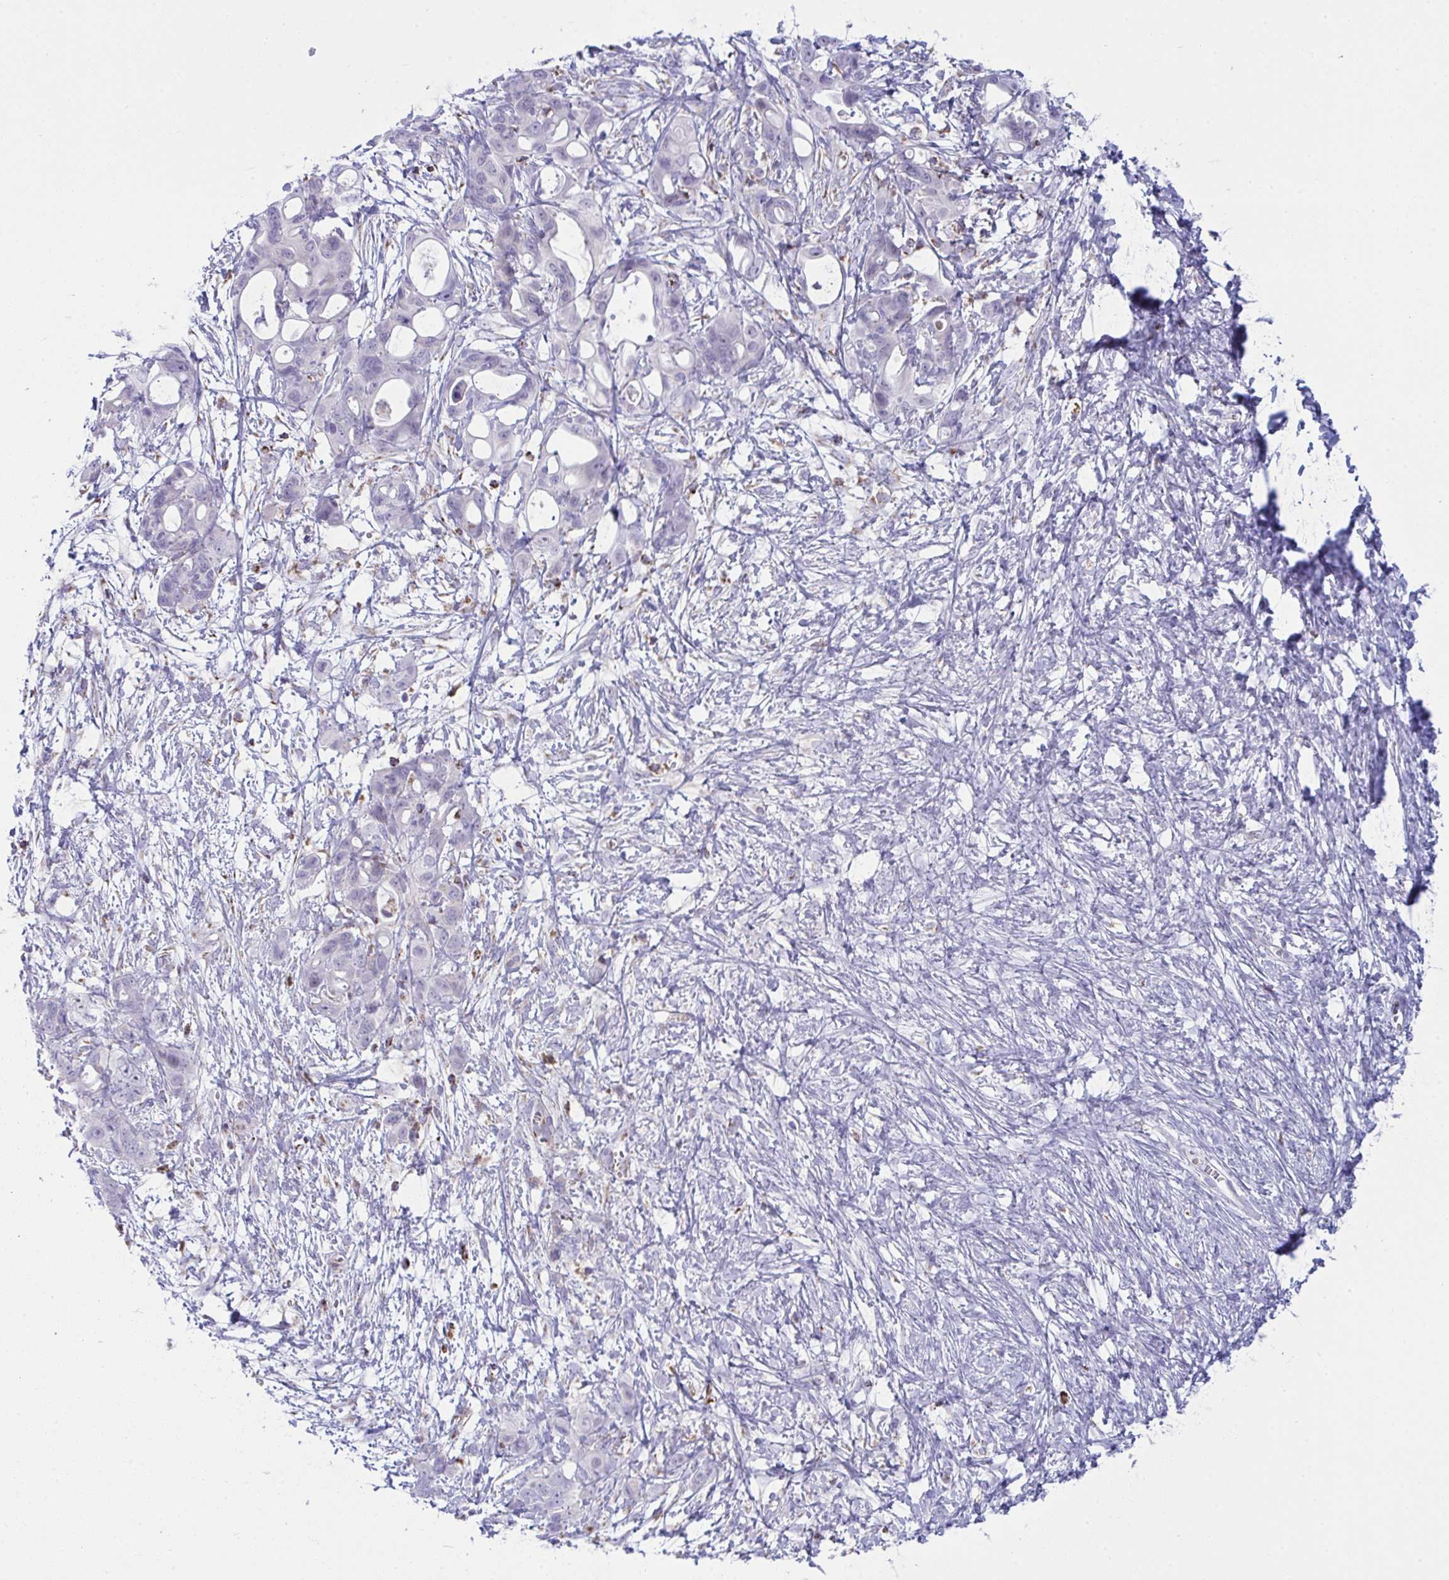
{"staining": {"intensity": "negative", "quantity": "none", "location": "none"}, "tissue": "ovarian cancer", "cell_type": "Tumor cells", "image_type": "cancer", "snomed": [{"axis": "morphology", "description": "Cystadenocarcinoma, mucinous, NOS"}, {"axis": "topography", "description": "Ovary"}], "caption": "Human ovarian mucinous cystadenocarcinoma stained for a protein using immunohistochemistry exhibits no positivity in tumor cells.", "gene": "PLA2G12B", "patient": {"sex": "female", "age": 70}}